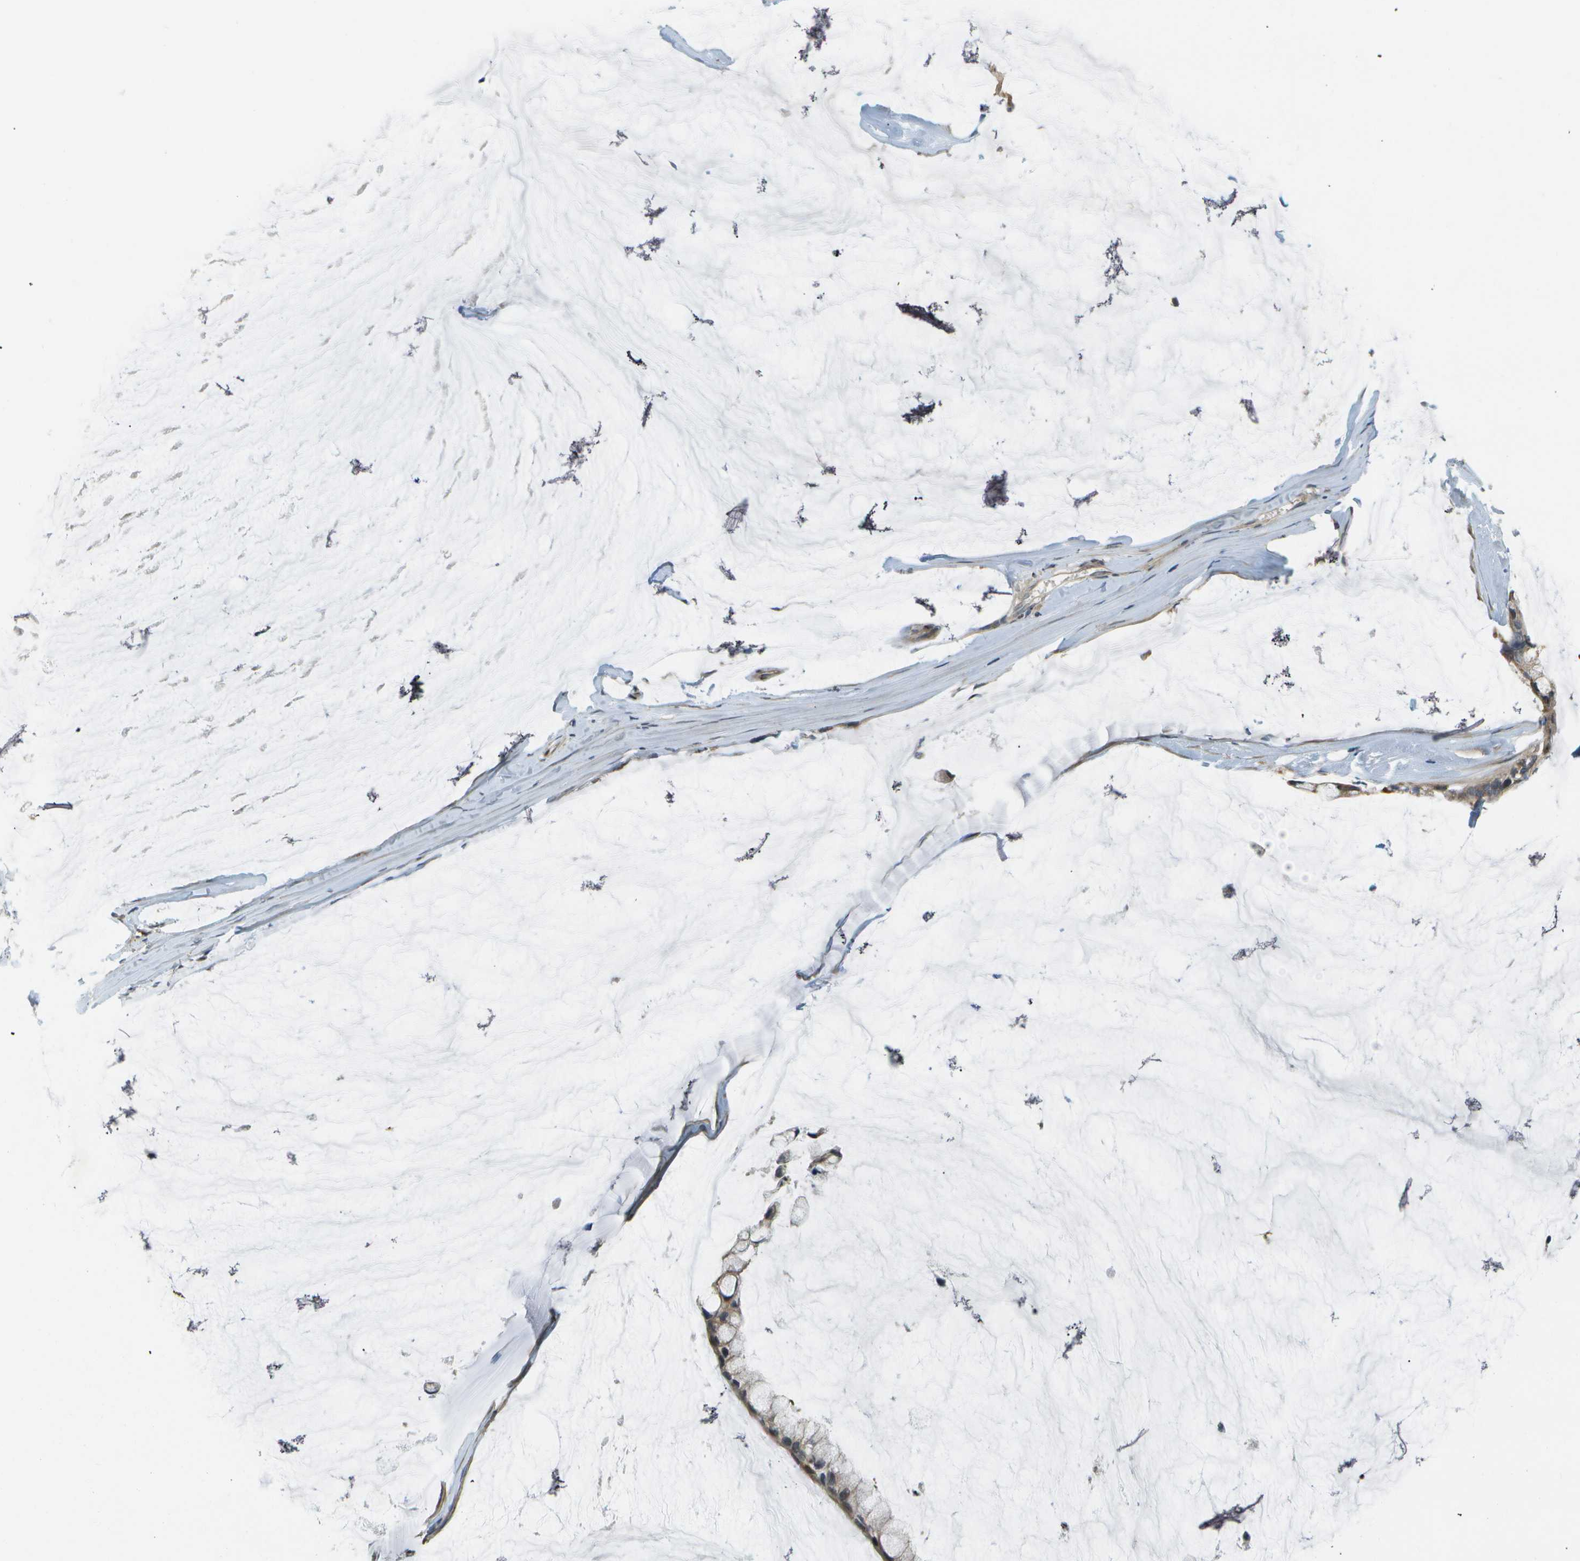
{"staining": {"intensity": "weak", "quantity": ">75%", "location": "cytoplasmic/membranous"}, "tissue": "ovarian cancer", "cell_type": "Tumor cells", "image_type": "cancer", "snomed": [{"axis": "morphology", "description": "Cystadenocarcinoma, mucinous, NOS"}, {"axis": "topography", "description": "Ovary"}], "caption": "A photomicrograph of human ovarian mucinous cystadenocarcinoma stained for a protein reveals weak cytoplasmic/membranous brown staining in tumor cells. The protein is shown in brown color, while the nuclei are stained blue.", "gene": "WNK2", "patient": {"sex": "female", "age": 39}}